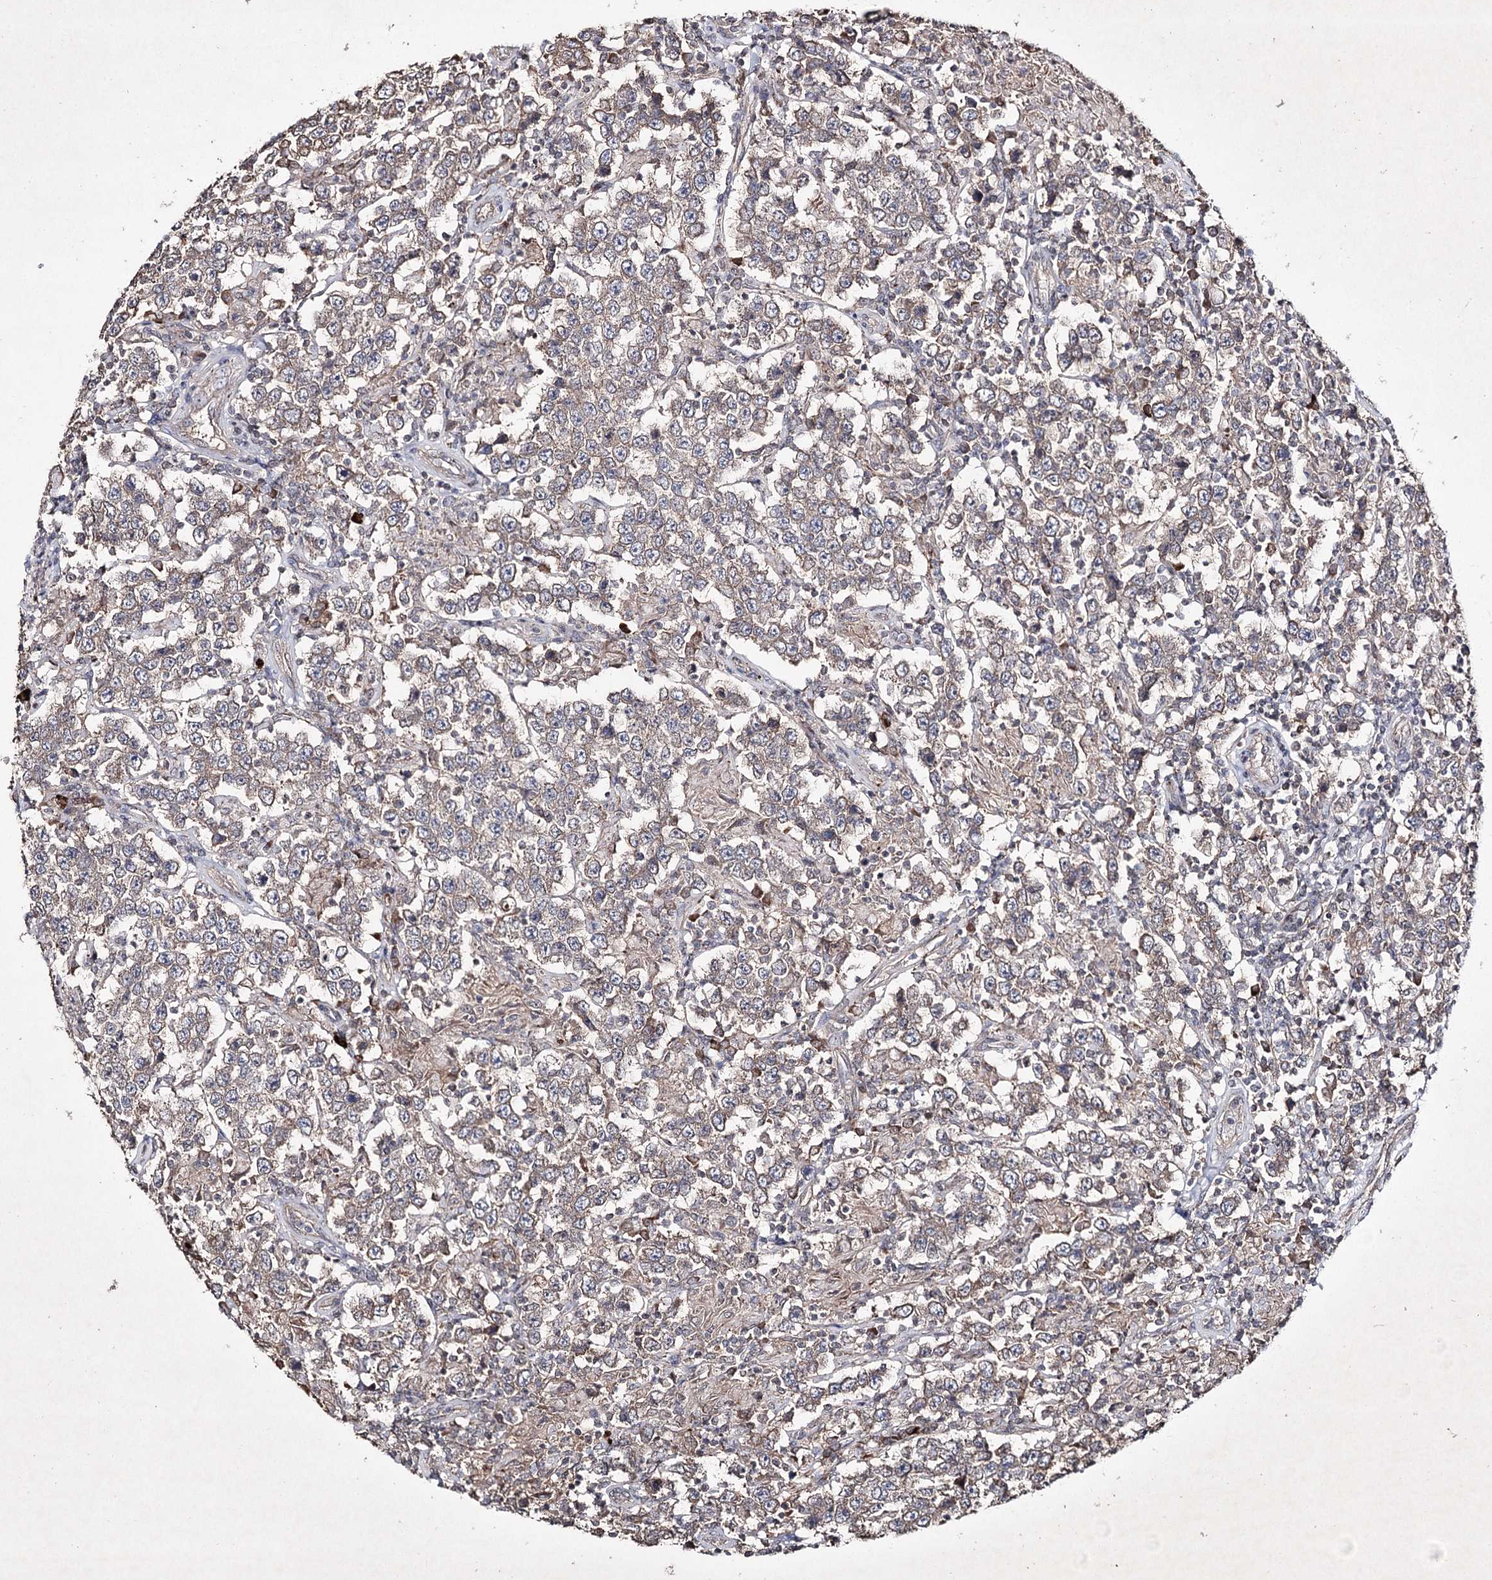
{"staining": {"intensity": "weak", "quantity": ">75%", "location": "cytoplasmic/membranous"}, "tissue": "testis cancer", "cell_type": "Tumor cells", "image_type": "cancer", "snomed": [{"axis": "morphology", "description": "Normal tissue, NOS"}, {"axis": "morphology", "description": "Urothelial carcinoma, High grade"}, {"axis": "morphology", "description": "Seminoma, NOS"}, {"axis": "morphology", "description": "Carcinoma, Embryonal, NOS"}, {"axis": "topography", "description": "Urinary bladder"}, {"axis": "topography", "description": "Testis"}], "caption": "This is an image of immunohistochemistry staining of testis cancer, which shows weak staining in the cytoplasmic/membranous of tumor cells.", "gene": "SEMA4G", "patient": {"sex": "male", "age": 41}}